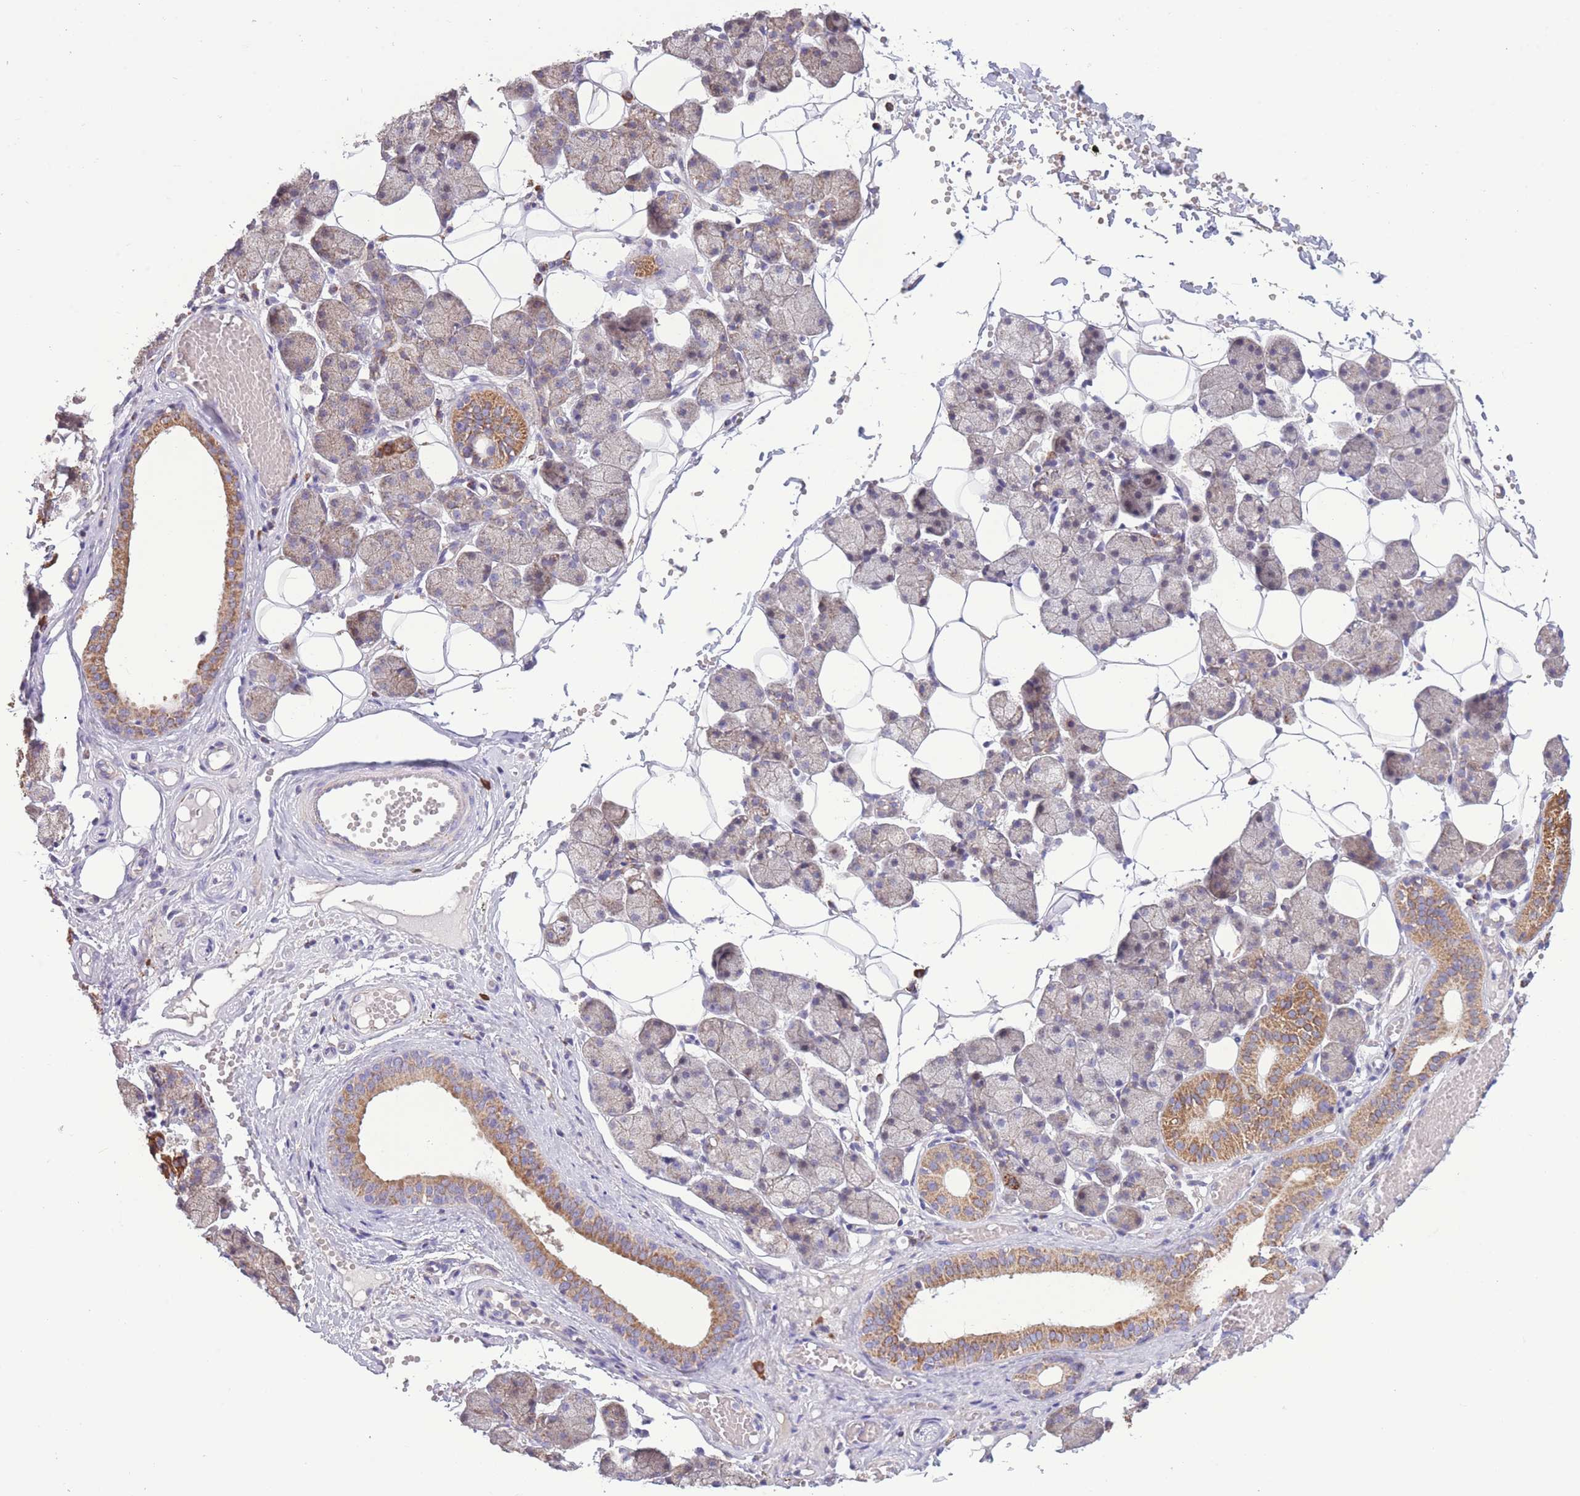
{"staining": {"intensity": "moderate", "quantity": "<25%", "location": "cytoplasmic/membranous"}, "tissue": "salivary gland", "cell_type": "Glandular cells", "image_type": "normal", "snomed": [{"axis": "morphology", "description": "Normal tissue, NOS"}, {"axis": "topography", "description": "Salivary gland"}], "caption": "IHC photomicrograph of benign salivary gland: salivary gland stained using immunohistochemistry (IHC) demonstrates low levels of moderate protein expression localized specifically in the cytoplasmic/membranous of glandular cells, appearing as a cytoplasmic/membranous brown color.", "gene": "PDHA1", "patient": {"sex": "female", "age": 33}}